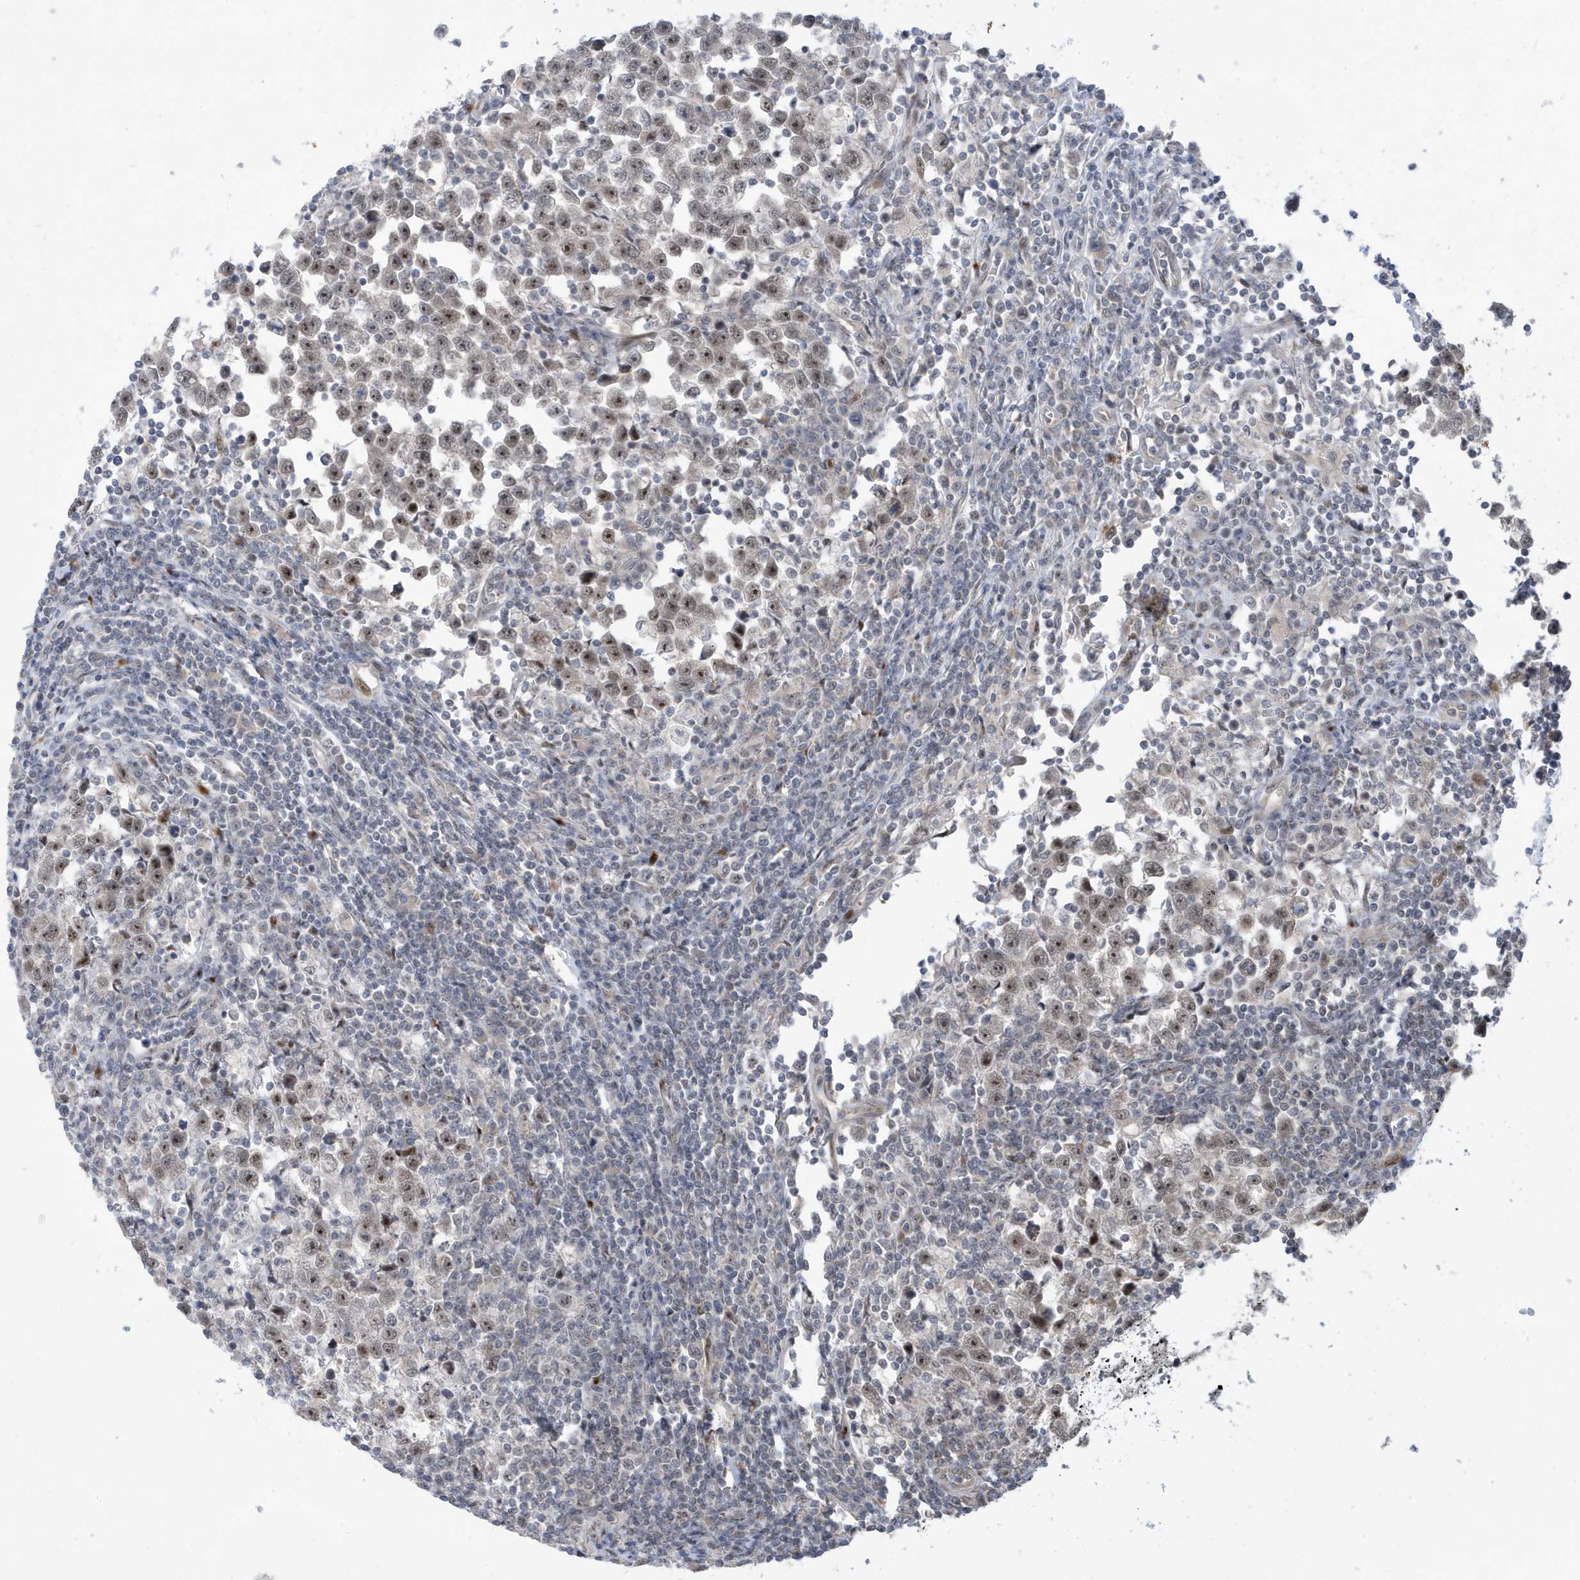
{"staining": {"intensity": "moderate", "quantity": "<25%", "location": "nuclear"}, "tissue": "testis cancer", "cell_type": "Tumor cells", "image_type": "cancer", "snomed": [{"axis": "morphology", "description": "Normal tissue, NOS"}, {"axis": "morphology", "description": "Seminoma, NOS"}, {"axis": "topography", "description": "Testis"}], "caption": "Immunohistochemical staining of human seminoma (testis) demonstrates low levels of moderate nuclear staining in about <25% of tumor cells.", "gene": "FAM9B", "patient": {"sex": "male", "age": 43}}